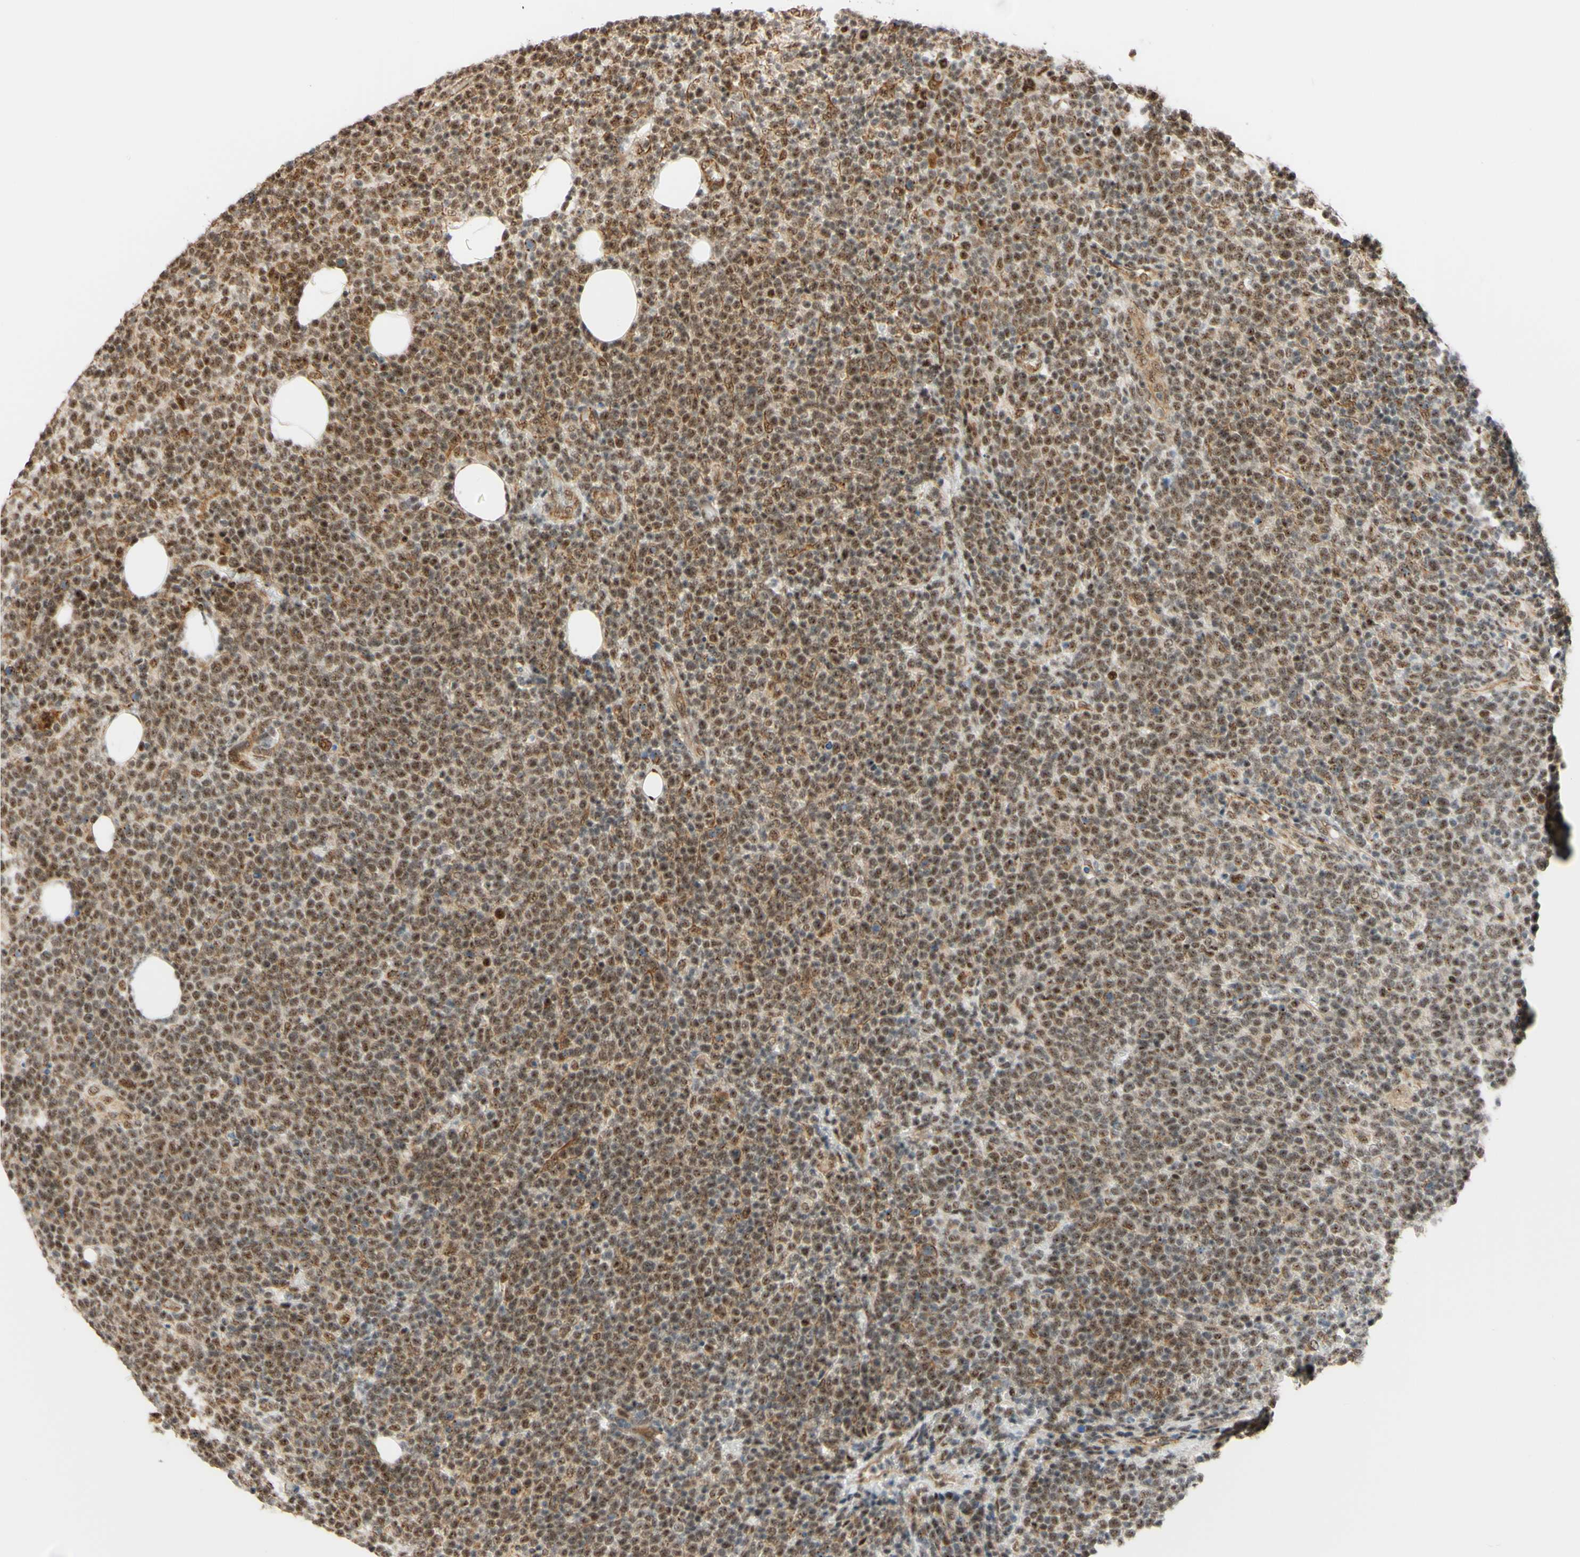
{"staining": {"intensity": "moderate", "quantity": ">75%", "location": "nuclear"}, "tissue": "lymphoma", "cell_type": "Tumor cells", "image_type": "cancer", "snomed": [{"axis": "morphology", "description": "Malignant lymphoma, non-Hodgkin's type, High grade"}, {"axis": "topography", "description": "Lymph node"}], "caption": "Malignant lymphoma, non-Hodgkin's type (high-grade) was stained to show a protein in brown. There is medium levels of moderate nuclear positivity in about >75% of tumor cells. The protein is shown in brown color, while the nuclei are stained blue.", "gene": "SAP18", "patient": {"sex": "male", "age": 61}}